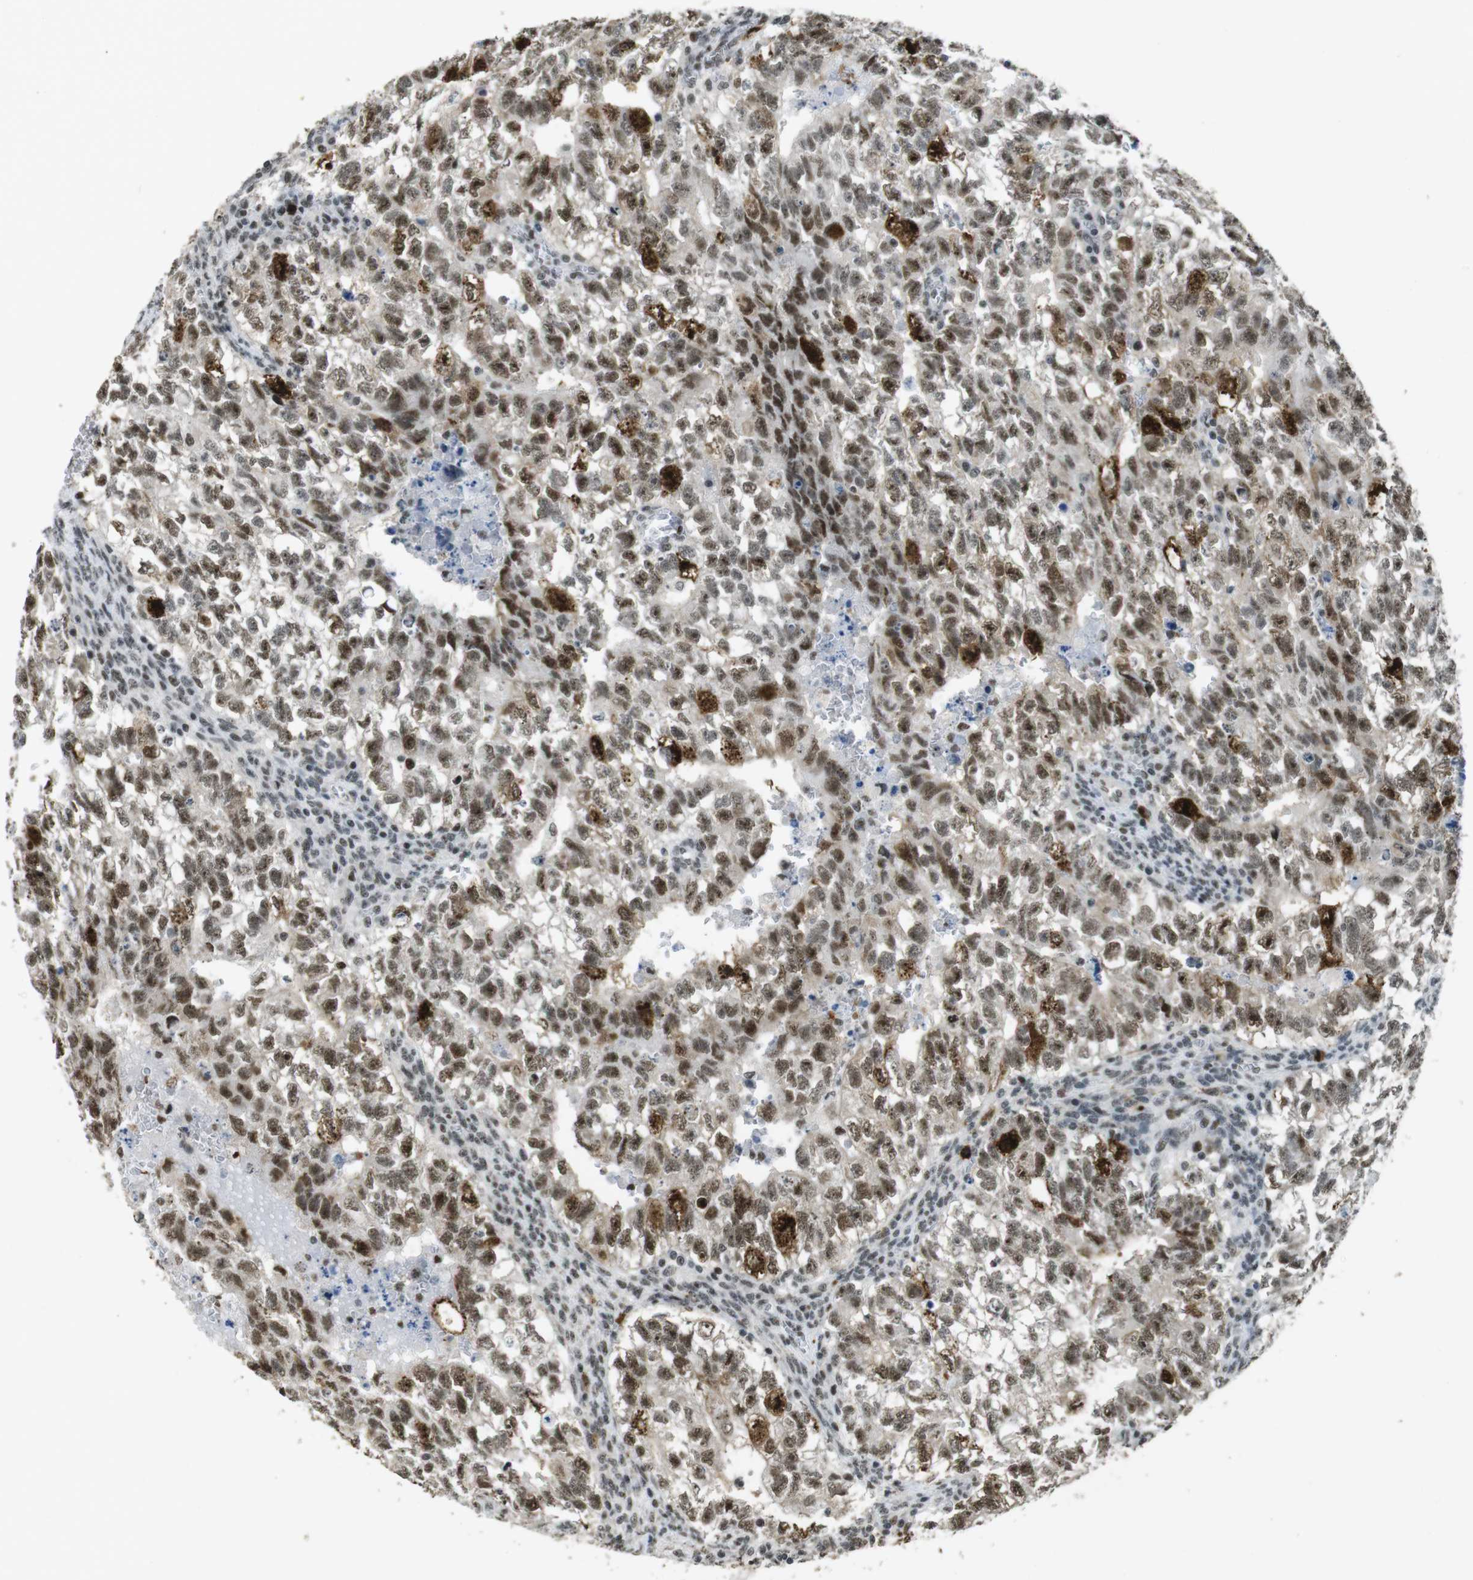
{"staining": {"intensity": "moderate", "quantity": ">75%", "location": "nuclear"}, "tissue": "testis cancer", "cell_type": "Tumor cells", "image_type": "cancer", "snomed": [{"axis": "morphology", "description": "Seminoma, NOS"}, {"axis": "morphology", "description": "Carcinoma, Embryonal, NOS"}, {"axis": "topography", "description": "Testis"}], "caption": "Testis embryonal carcinoma stained with a protein marker shows moderate staining in tumor cells.", "gene": "CSNK2B", "patient": {"sex": "male", "age": 38}}